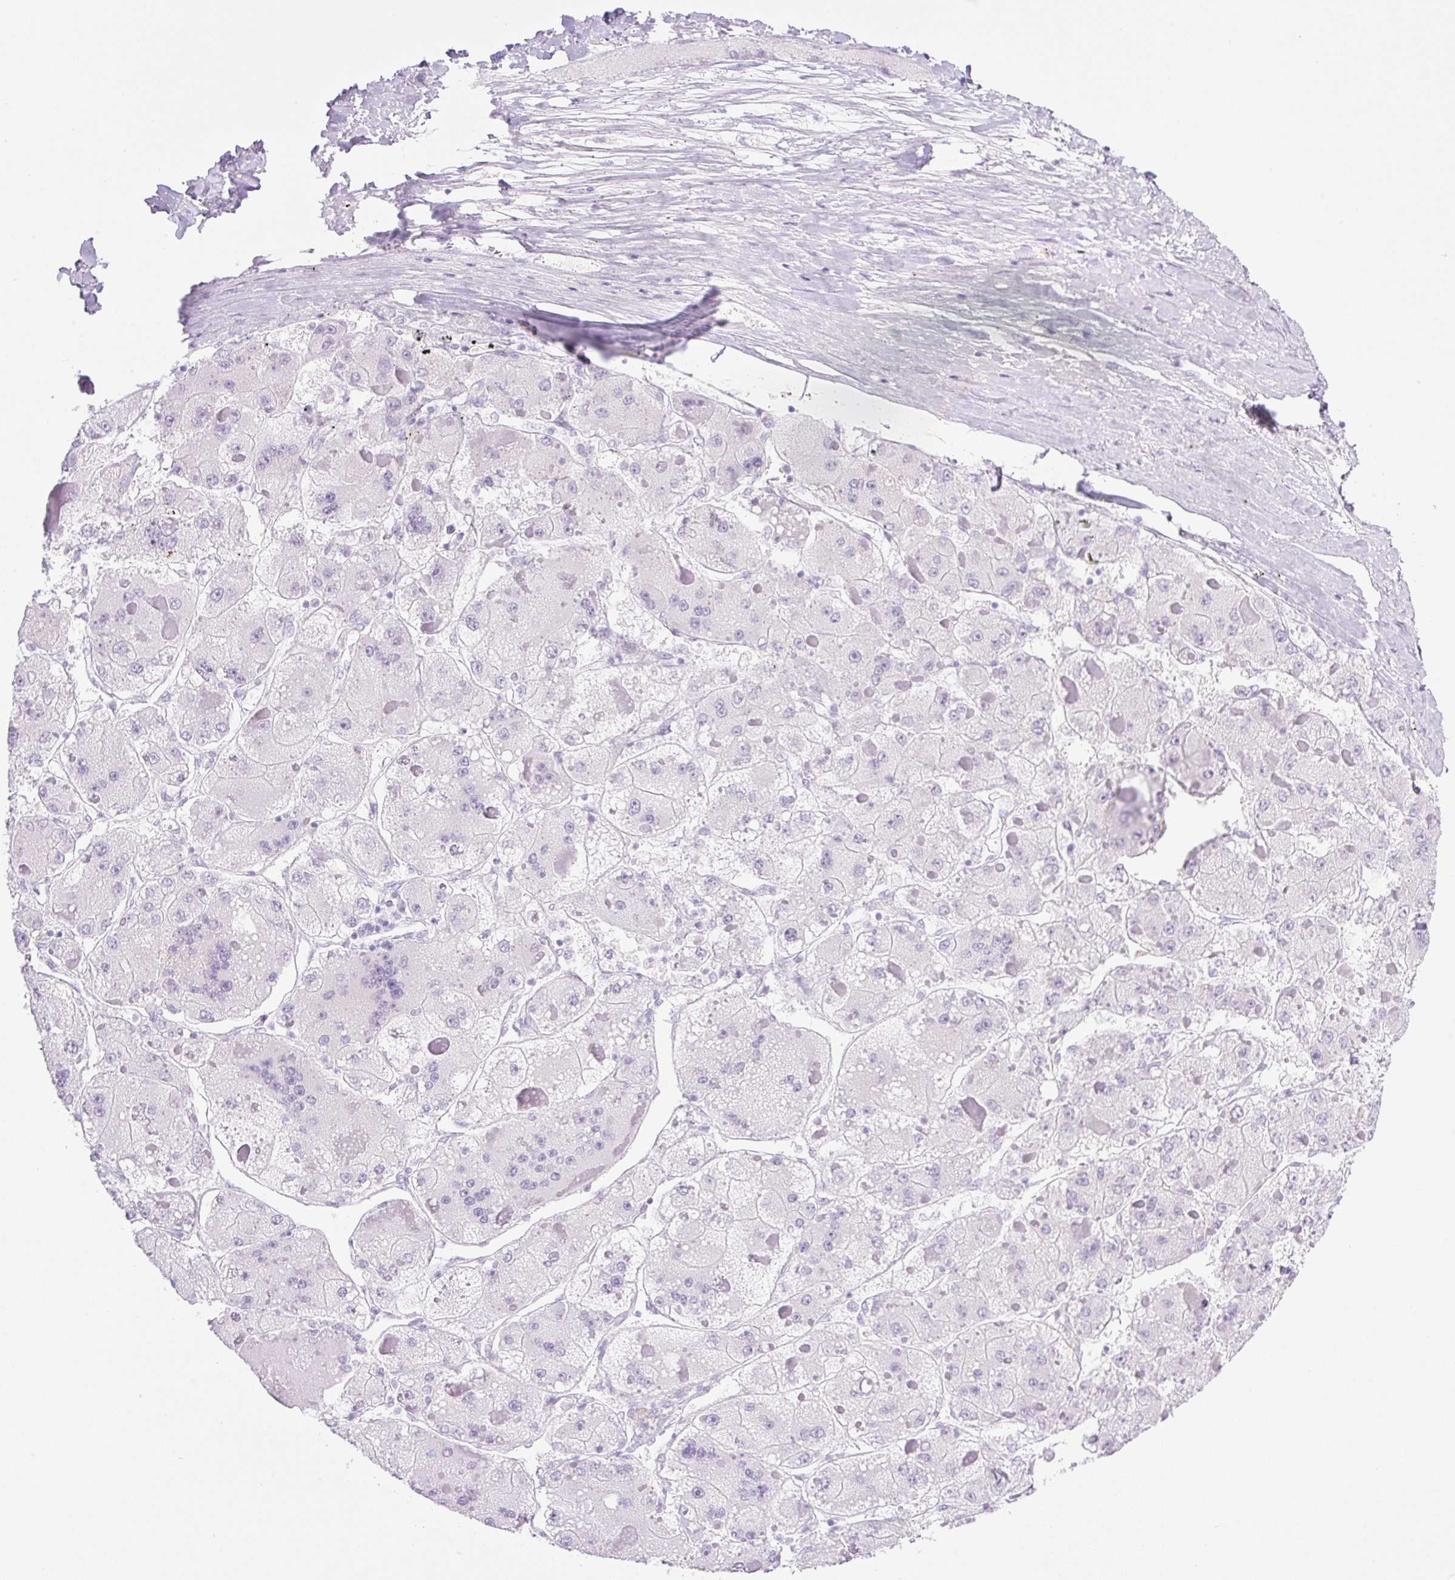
{"staining": {"intensity": "negative", "quantity": "none", "location": "none"}, "tissue": "liver cancer", "cell_type": "Tumor cells", "image_type": "cancer", "snomed": [{"axis": "morphology", "description": "Carcinoma, Hepatocellular, NOS"}, {"axis": "topography", "description": "Liver"}], "caption": "An IHC histopathology image of liver cancer is shown. There is no staining in tumor cells of liver cancer. (DAB (3,3'-diaminobenzidine) immunohistochemistry with hematoxylin counter stain).", "gene": "SPRR4", "patient": {"sex": "female", "age": 73}}